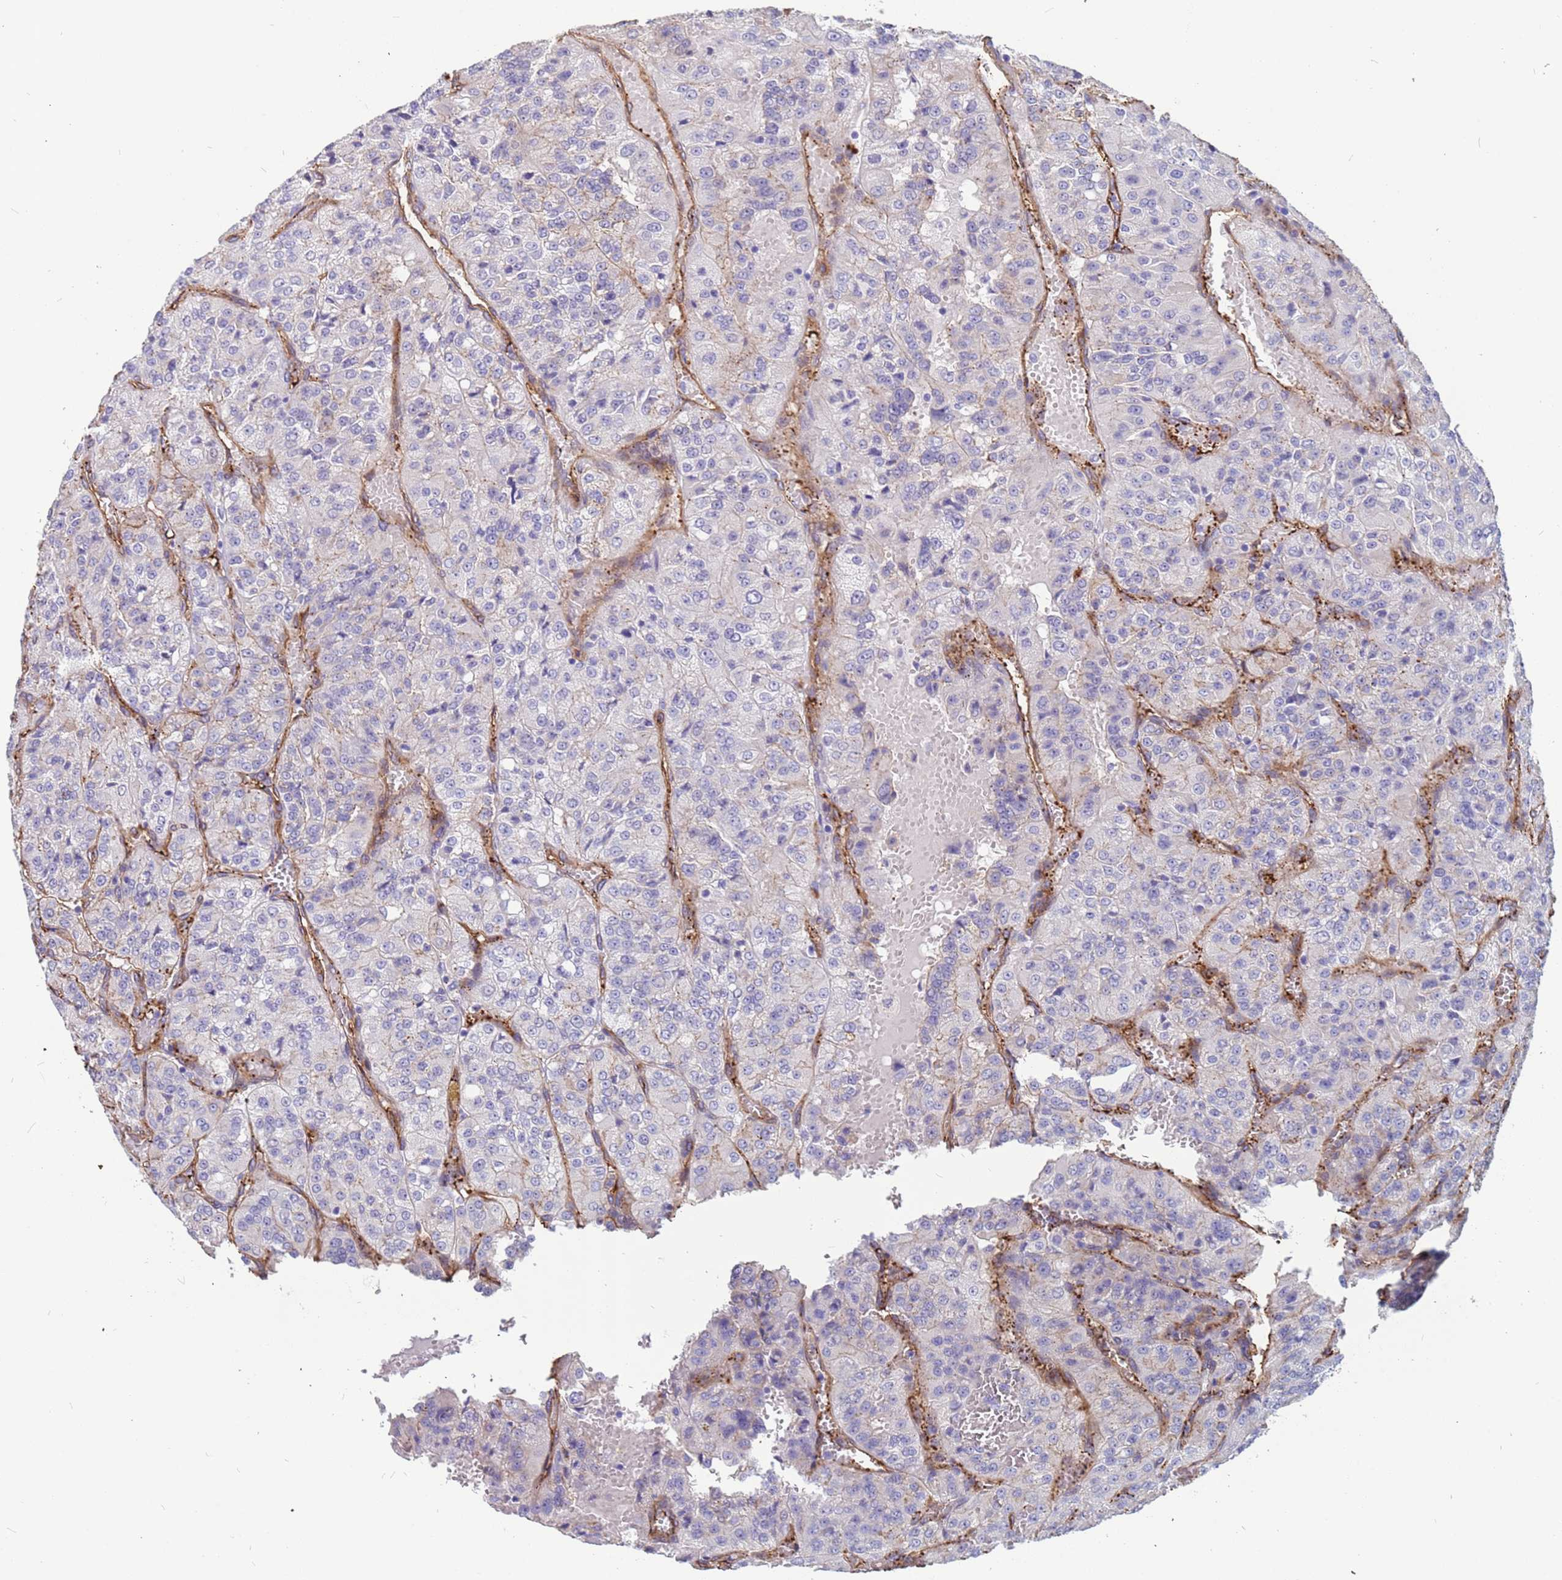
{"staining": {"intensity": "negative", "quantity": "none", "location": "none"}, "tissue": "renal cancer", "cell_type": "Tumor cells", "image_type": "cancer", "snomed": [{"axis": "morphology", "description": "Adenocarcinoma, NOS"}, {"axis": "topography", "description": "Kidney"}], "caption": "Tumor cells show no significant positivity in renal cancer (adenocarcinoma).", "gene": "EHD2", "patient": {"sex": "female", "age": 63}}